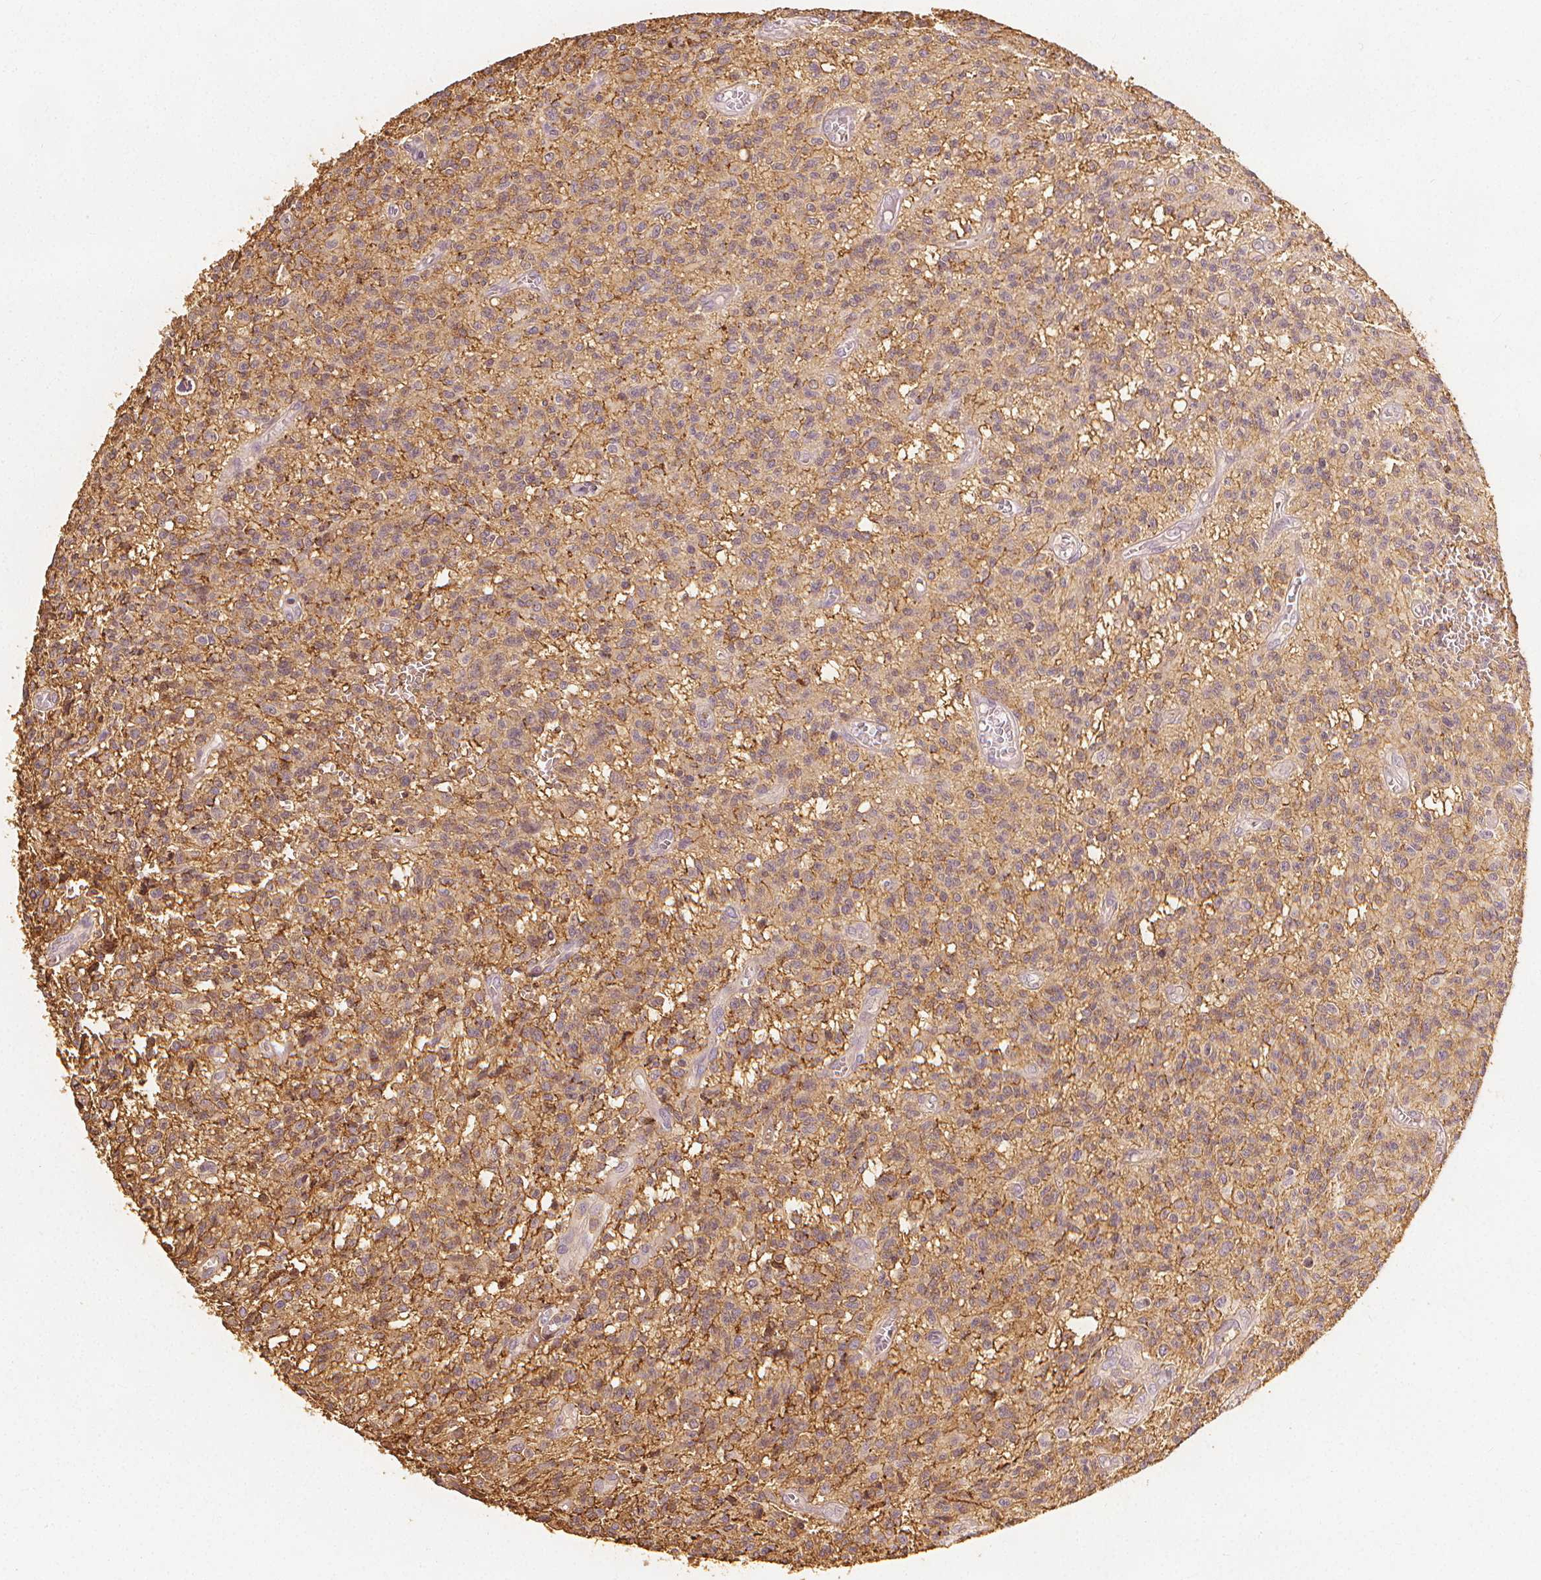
{"staining": {"intensity": "weak", "quantity": "25%-75%", "location": "cytoplasmic/membranous"}, "tissue": "glioma", "cell_type": "Tumor cells", "image_type": "cancer", "snomed": [{"axis": "morphology", "description": "Glioma, malignant, Low grade"}, {"axis": "topography", "description": "Brain"}], "caption": "The histopathology image exhibits staining of malignant glioma (low-grade), revealing weak cytoplasmic/membranous protein staining (brown color) within tumor cells. Ihc stains the protein in brown and the nuclei are stained blue.", "gene": "ARHGAP26", "patient": {"sex": "male", "age": 64}}